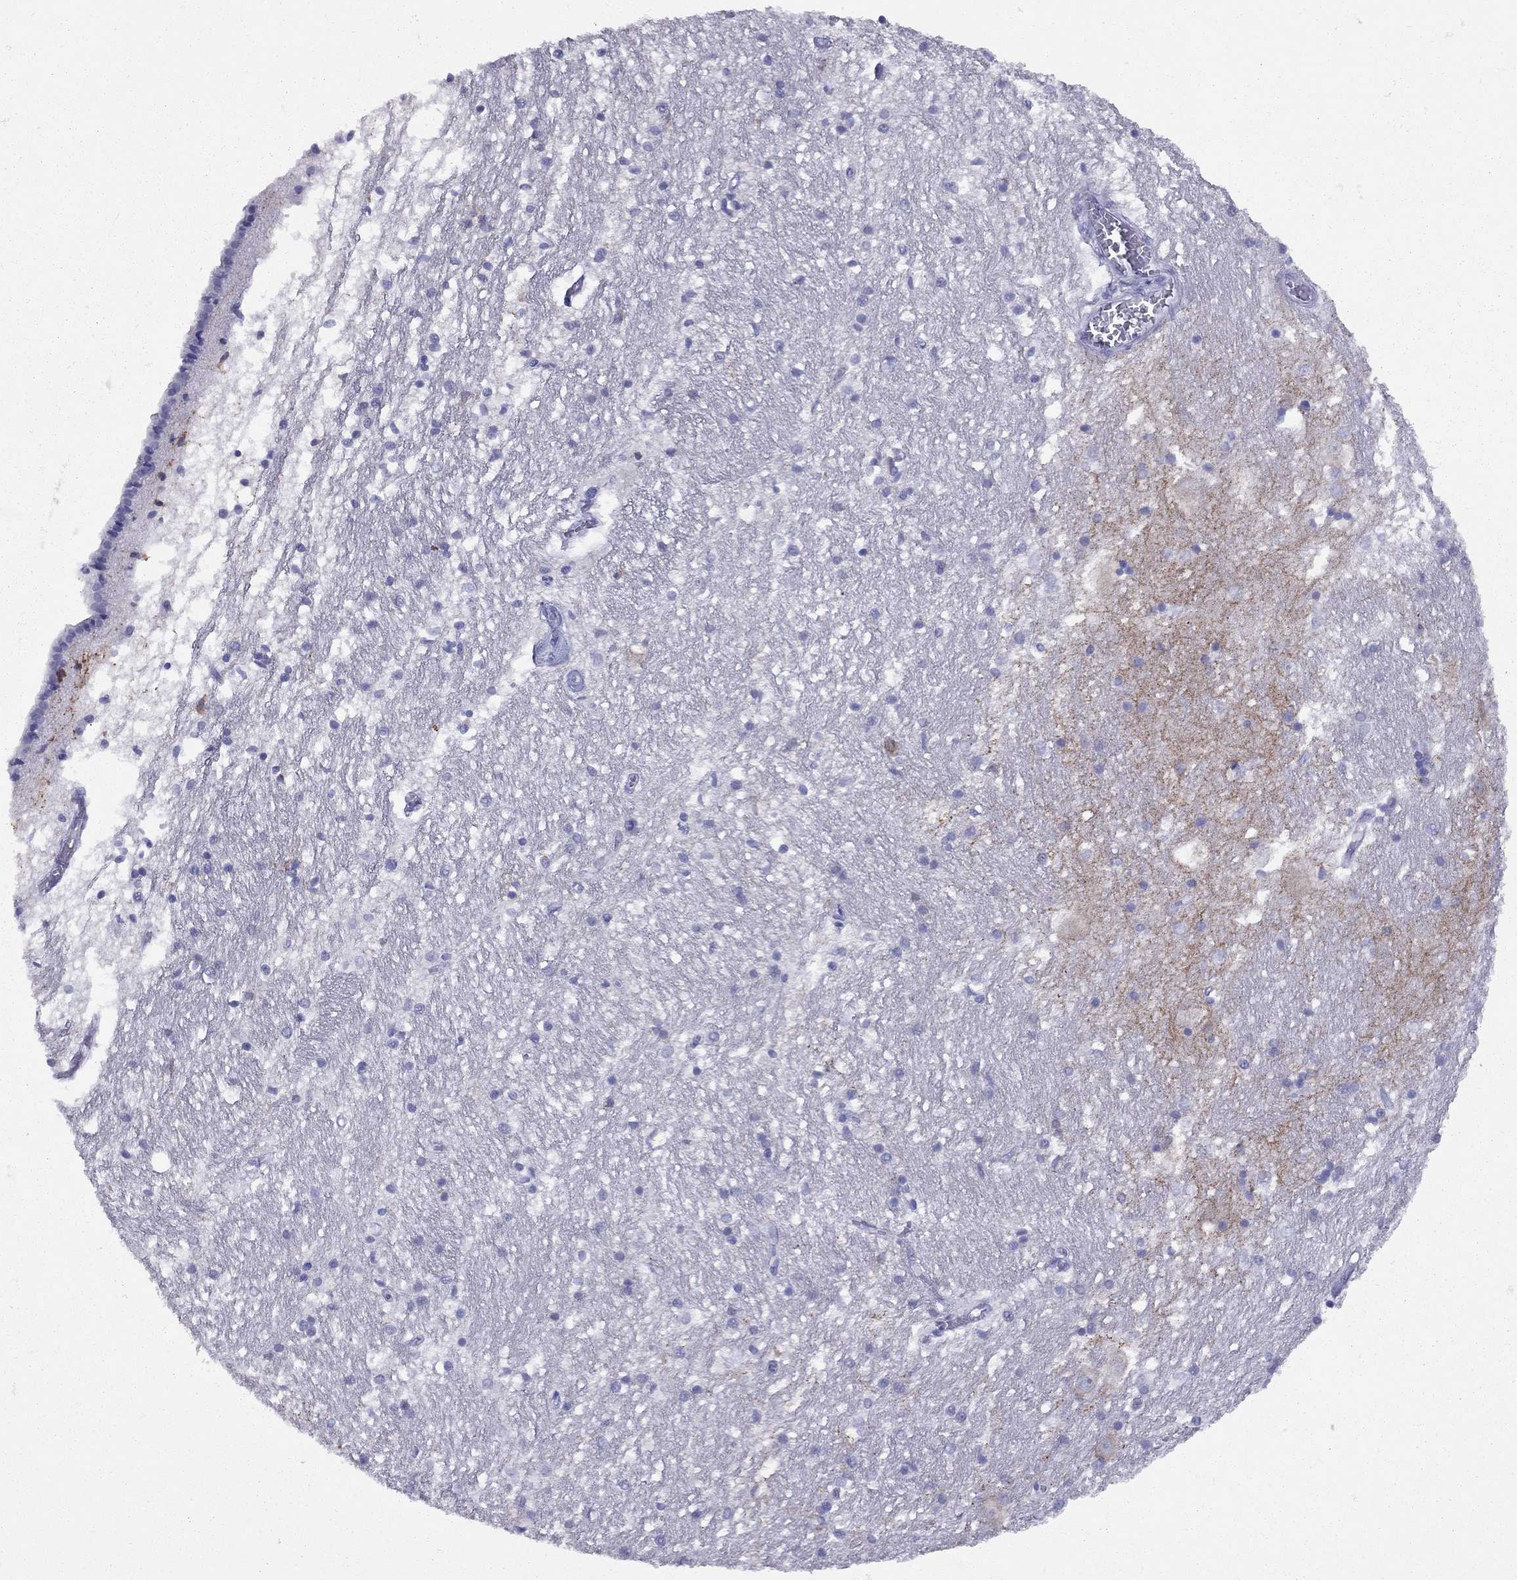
{"staining": {"intensity": "negative", "quantity": "none", "location": "none"}, "tissue": "caudate", "cell_type": "Glial cells", "image_type": "normal", "snomed": [{"axis": "morphology", "description": "Normal tissue, NOS"}, {"axis": "topography", "description": "Lateral ventricle wall"}], "caption": "Image shows no protein expression in glial cells of benign caudate. (Brightfield microscopy of DAB IHC at high magnification).", "gene": "GRIA2", "patient": {"sex": "female", "age": 71}}